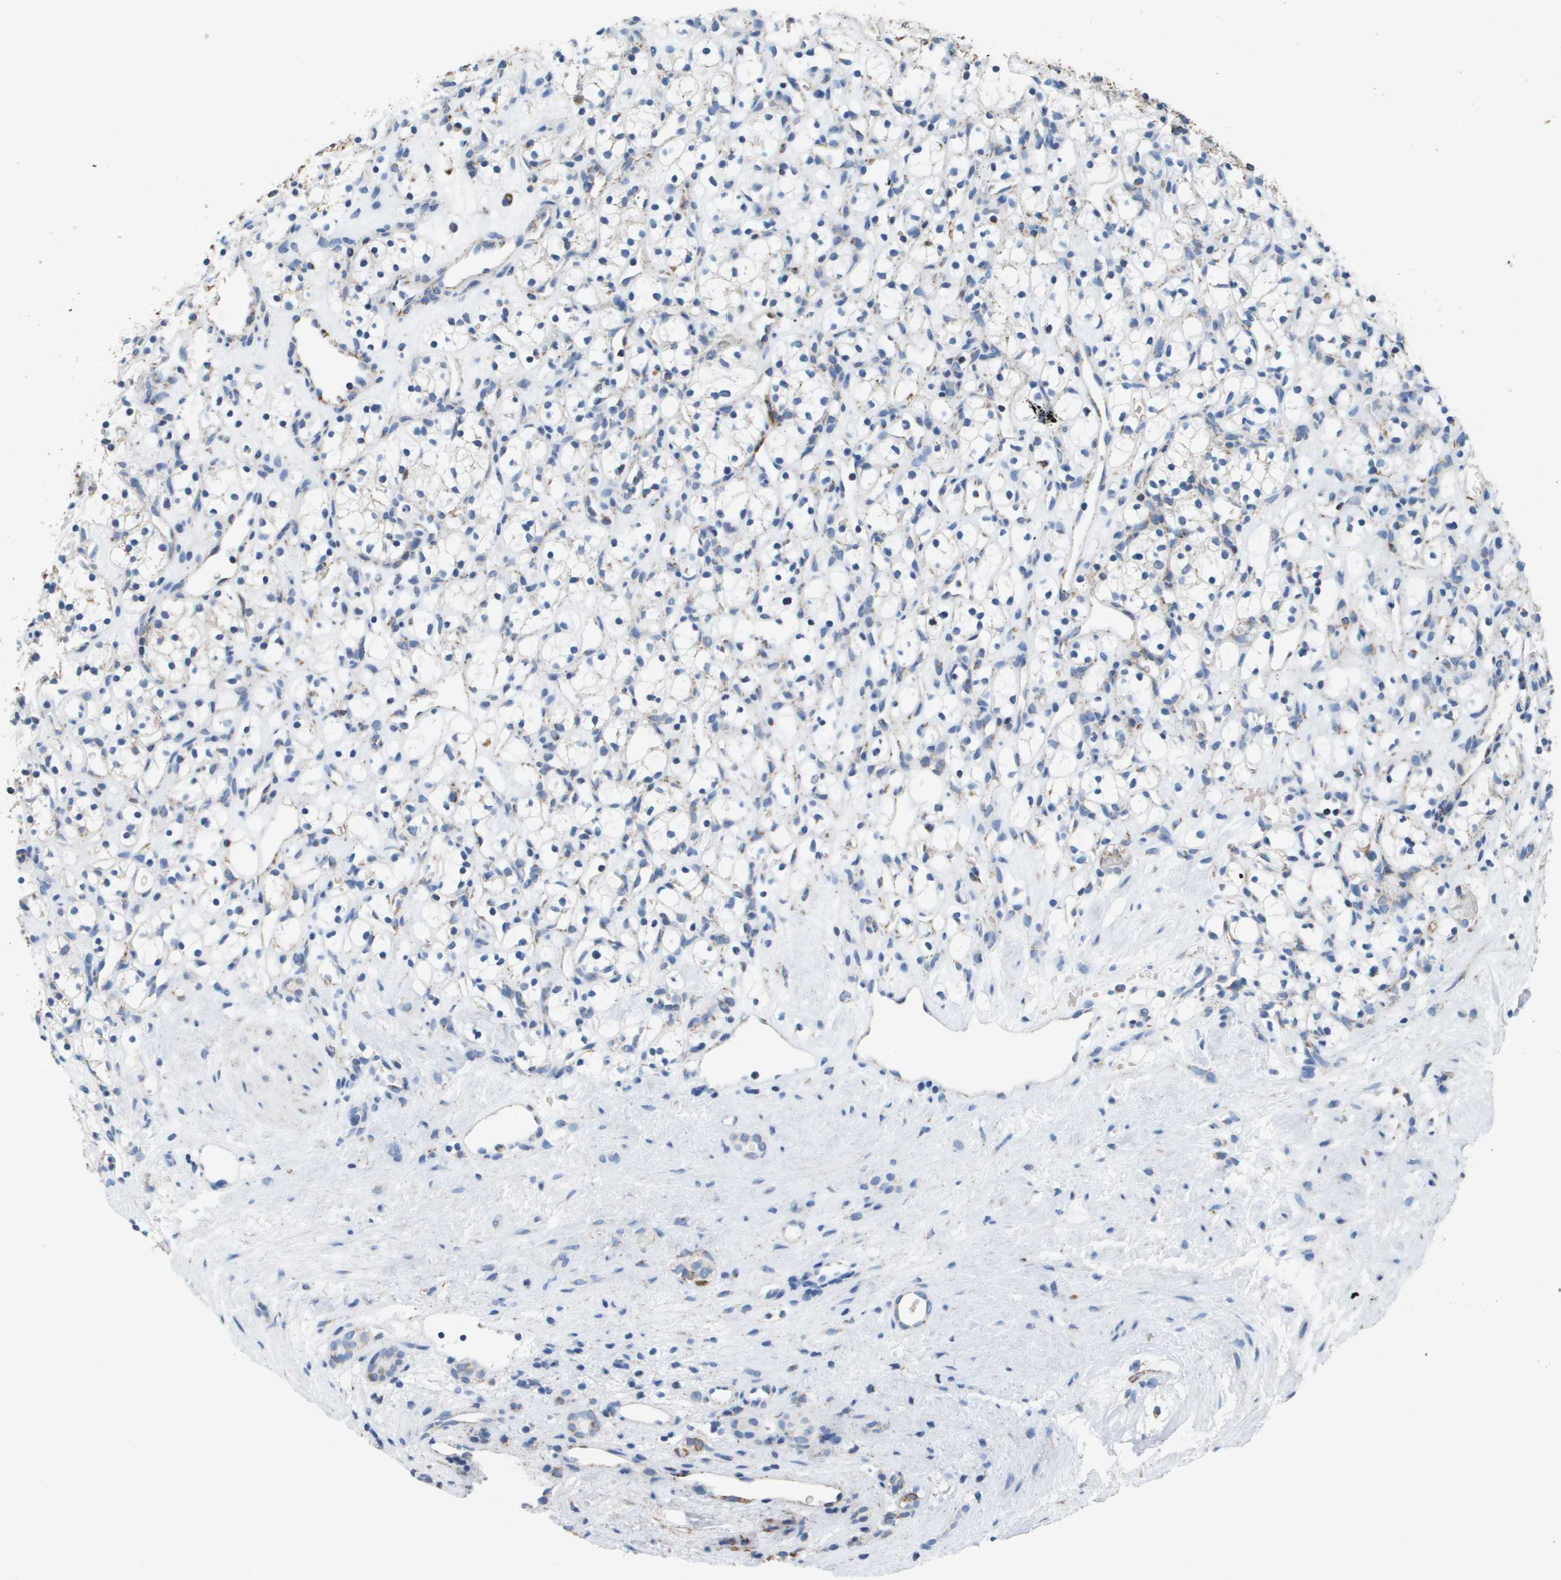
{"staining": {"intensity": "negative", "quantity": "none", "location": "none"}, "tissue": "renal cancer", "cell_type": "Tumor cells", "image_type": "cancer", "snomed": [{"axis": "morphology", "description": "Adenocarcinoma, NOS"}, {"axis": "topography", "description": "Kidney"}], "caption": "This is an IHC micrograph of renal cancer. There is no staining in tumor cells.", "gene": "ATP5F1B", "patient": {"sex": "female", "age": 60}}